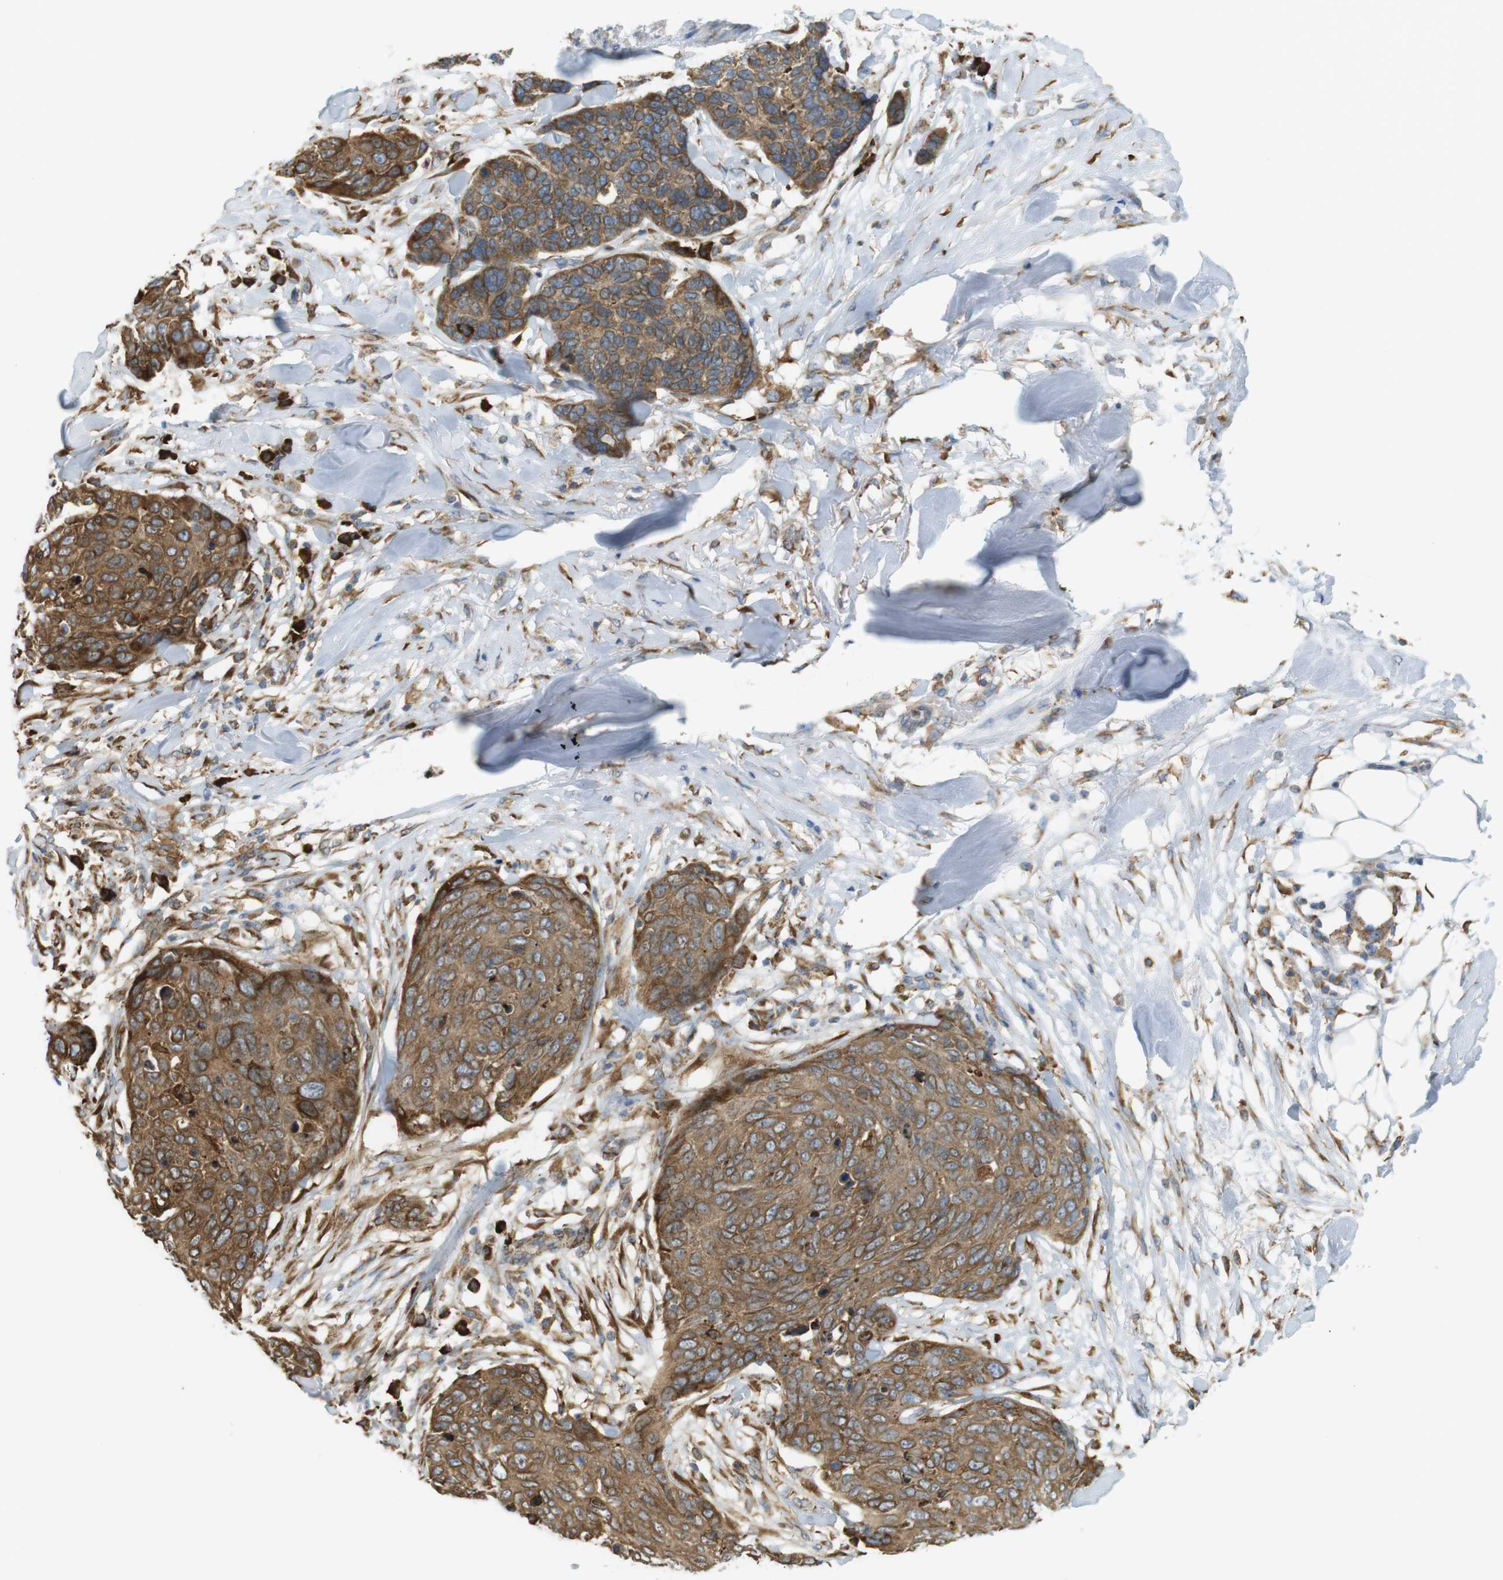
{"staining": {"intensity": "moderate", "quantity": ">75%", "location": "cytoplasmic/membranous"}, "tissue": "skin cancer", "cell_type": "Tumor cells", "image_type": "cancer", "snomed": [{"axis": "morphology", "description": "Squamous cell carcinoma in situ, NOS"}, {"axis": "morphology", "description": "Squamous cell carcinoma, NOS"}, {"axis": "topography", "description": "Skin"}], "caption": "Moderate cytoplasmic/membranous protein expression is identified in about >75% of tumor cells in squamous cell carcinoma in situ (skin). The protein of interest is shown in brown color, while the nuclei are stained blue.", "gene": "MBOAT2", "patient": {"sex": "male", "age": 93}}